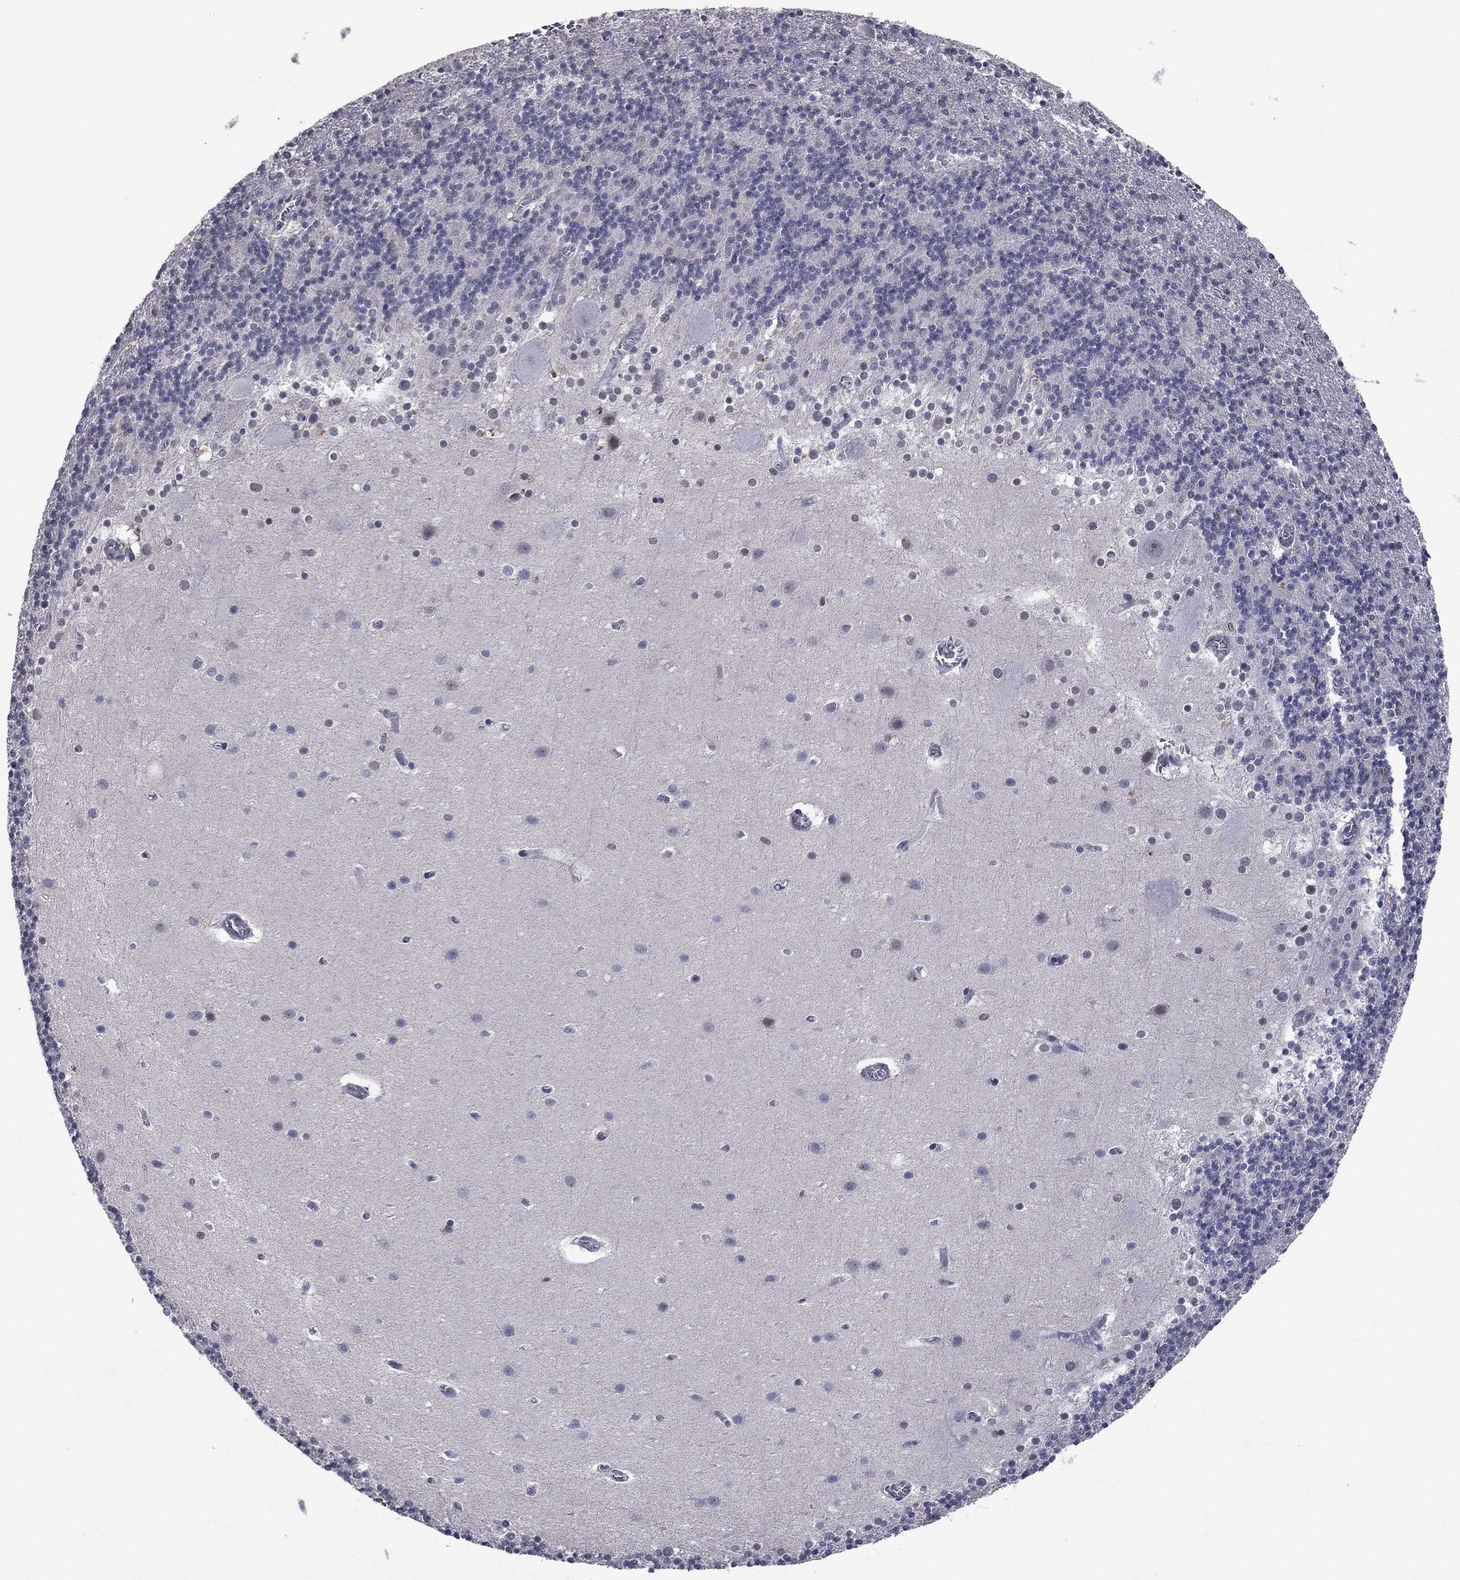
{"staining": {"intensity": "negative", "quantity": "none", "location": "none"}, "tissue": "cerebellum", "cell_type": "Cells in granular layer", "image_type": "normal", "snomed": [{"axis": "morphology", "description": "Normal tissue, NOS"}, {"axis": "topography", "description": "Cerebellum"}], "caption": "There is no significant expression in cells in granular layer of cerebellum. Nuclei are stained in blue.", "gene": "TYMS", "patient": {"sex": "male", "age": 70}}